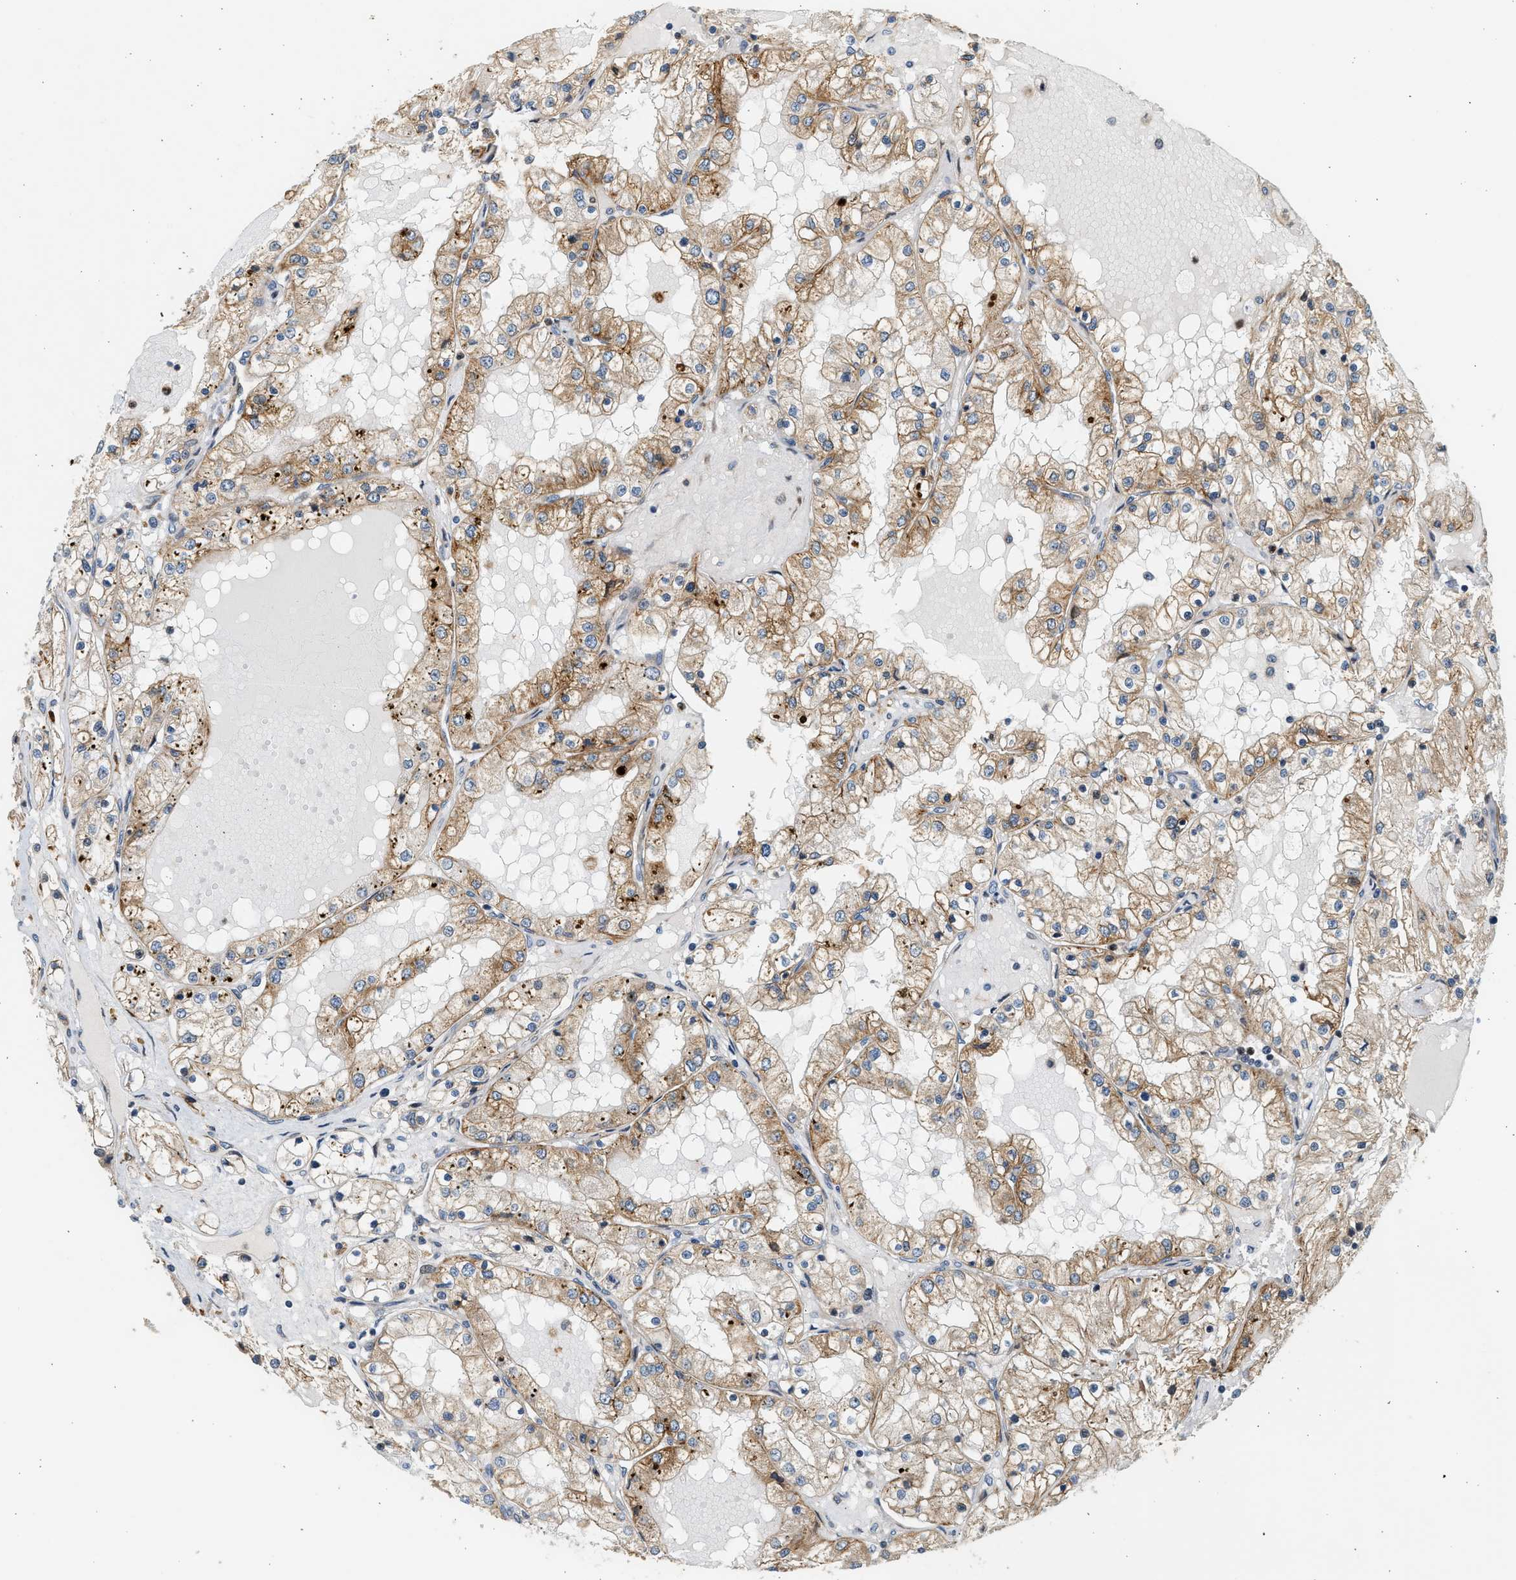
{"staining": {"intensity": "moderate", "quantity": ">75%", "location": "cytoplasmic/membranous"}, "tissue": "renal cancer", "cell_type": "Tumor cells", "image_type": "cancer", "snomed": [{"axis": "morphology", "description": "Adenocarcinoma, NOS"}, {"axis": "topography", "description": "Kidney"}], "caption": "Immunohistochemical staining of renal cancer shows medium levels of moderate cytoplasmic/membranous protein expression in approximately >75% of tumor cells.", "gene": "NRSN2", "patient": {"sex": "male", "age": 68}}